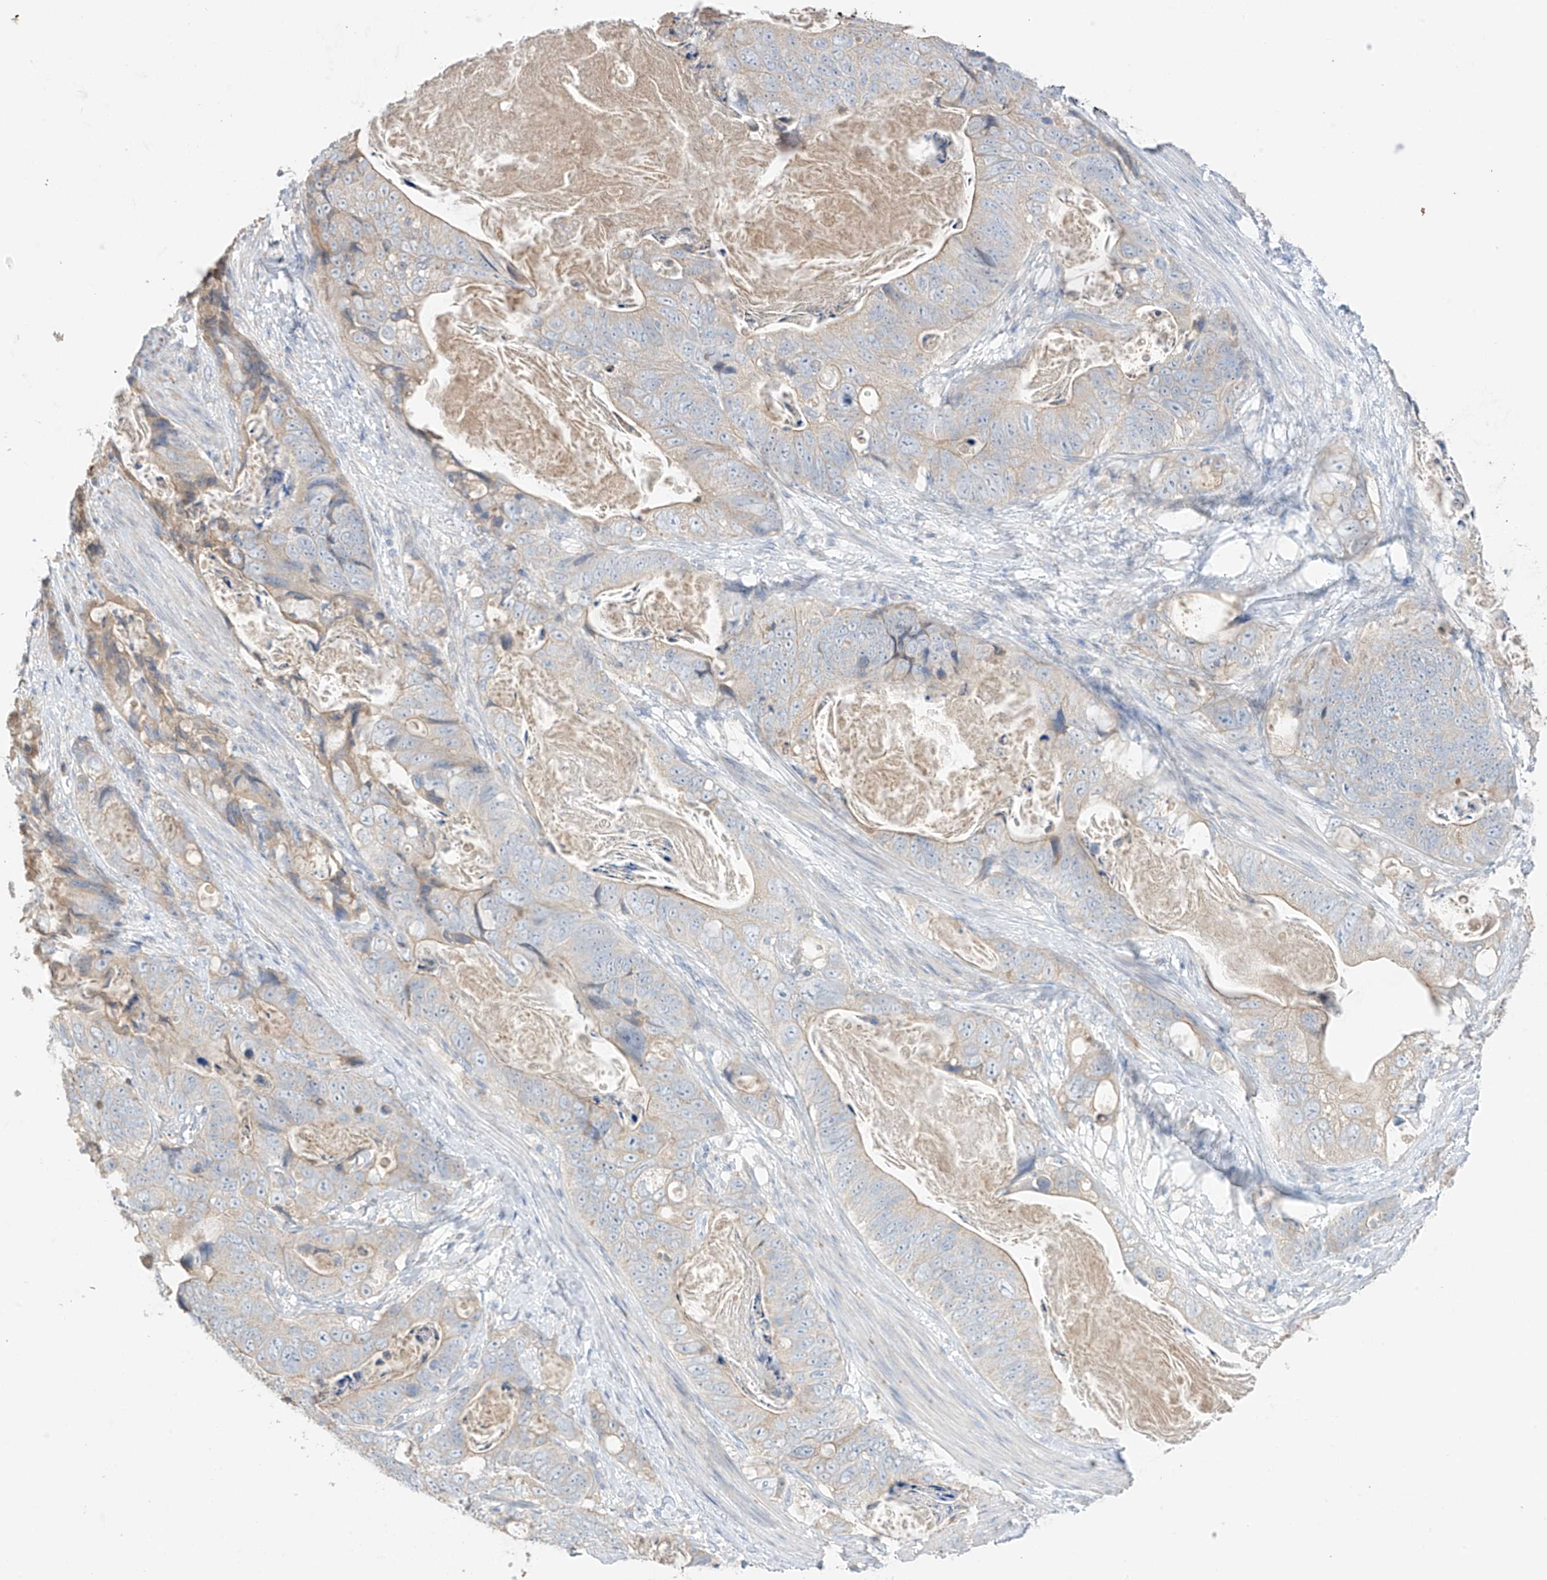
{"staining": {"intensity": "negative", "quantity": "none", "location": "none"}, "tissue": "stomach cancer", "cell_type": "Tumor cells", "image_type": "cancer", "snomed": [{"axis": "morphology", "description": "Normal tissue, NOS"}, {"axis": "morphology", "description": "Adenocarcinoma, NOS"}, {"axis": "topography", "description": "Stomach"}], "caption": "The photomicrograph demonstrates no significant positivity in tumor cells of stomach adenocarcinoma.", "gene": "CAPN13", "patient": {"sex": "female", "age": 89}}